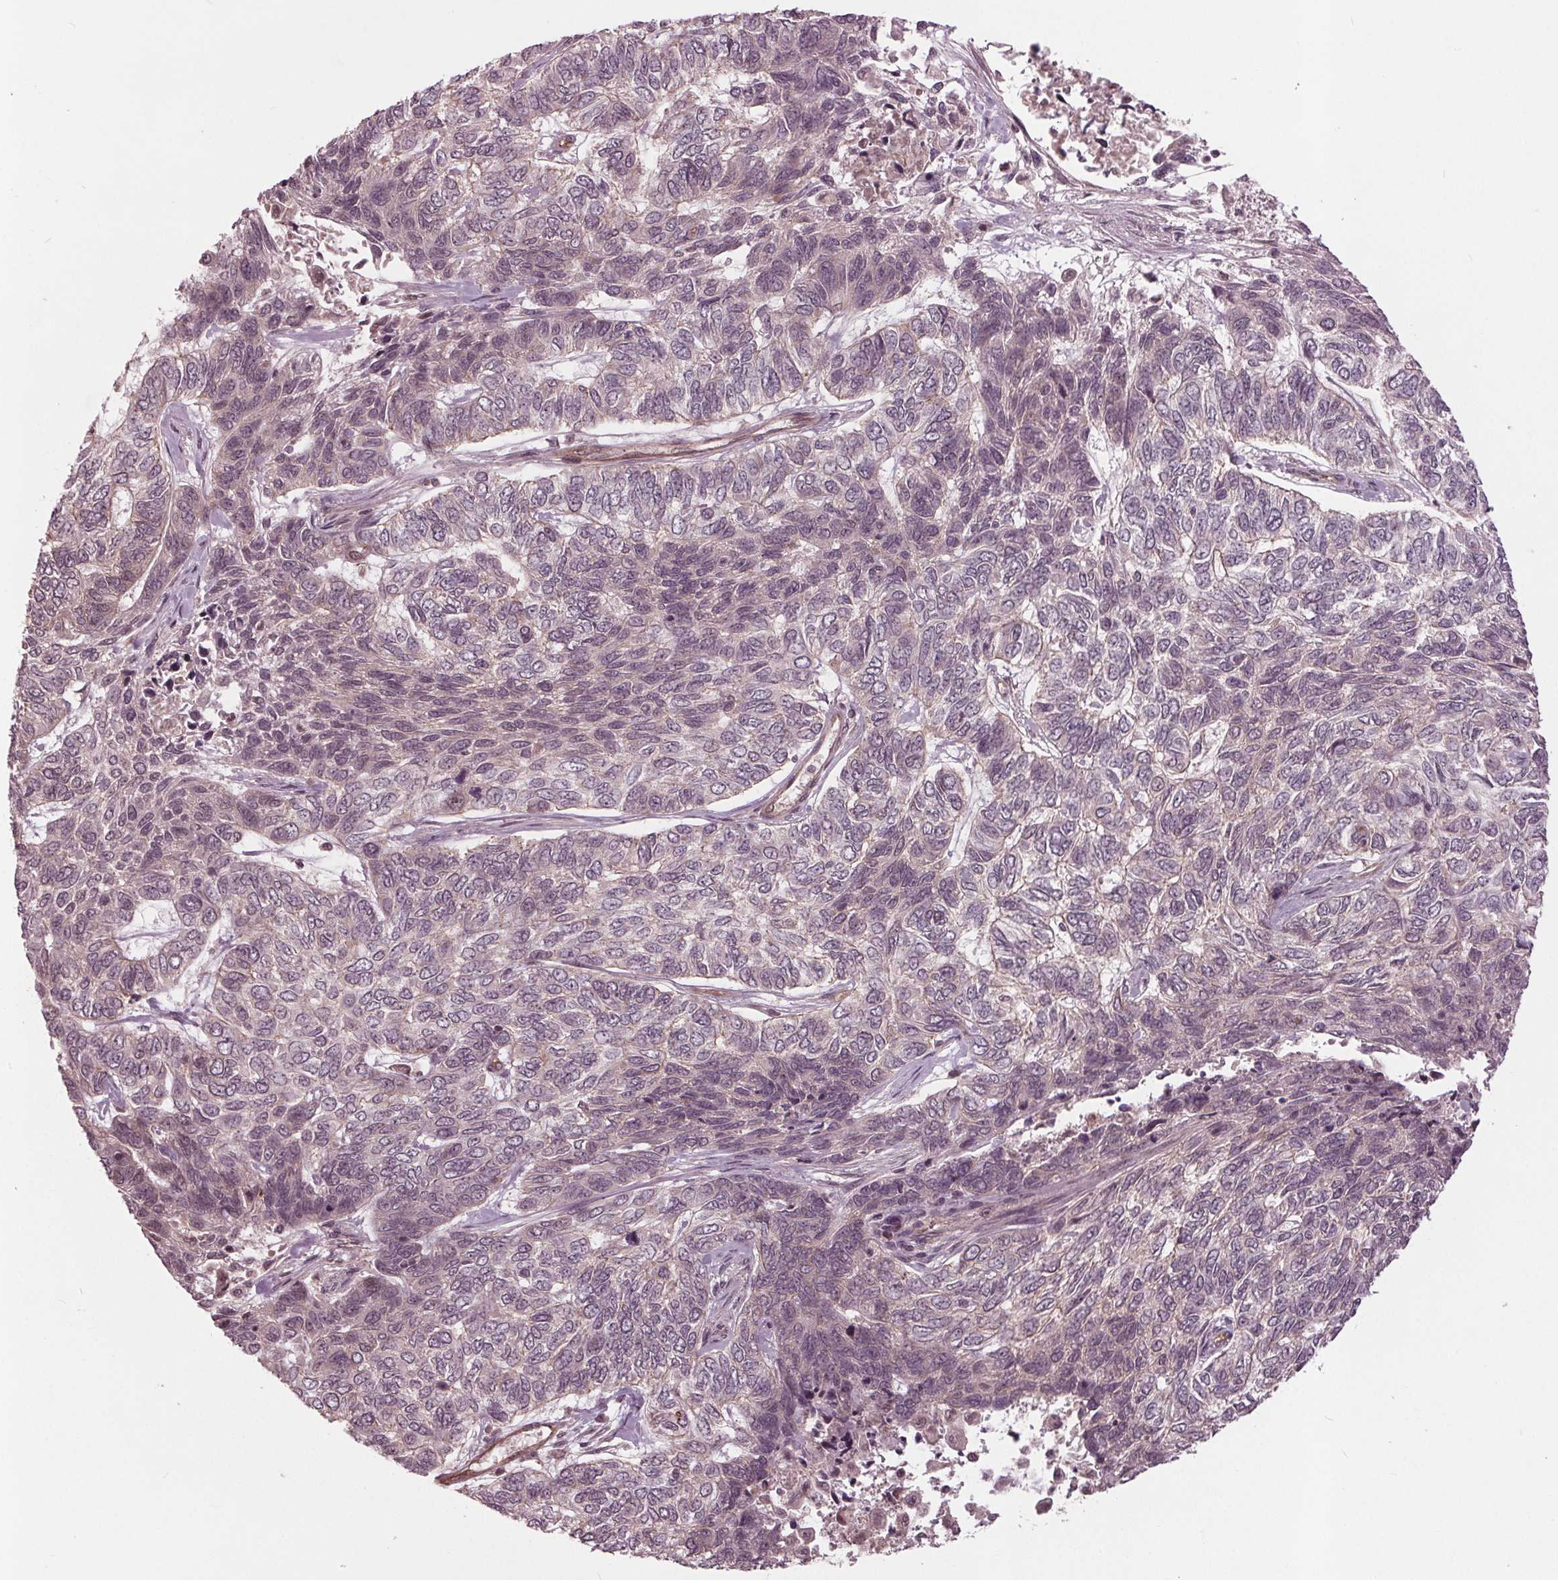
{"staining": {"intensity": "negative", "quantity": "none", "location": "none"}, "tissue": "skin cancer", "cell_type": "Tumor cells", "image_type": "cancer", "snomed": [{"axis": "morphology", "description": "Basal cell carcinoma"}, {"axis": "topography", "description": "Skin"}], "caption": "Immunohistochemical staining of skin cancer demonstrates no significant positivity in tumor cells.", "gene": "BTBD1", "patient": {"sex": "female", "age": 65}}